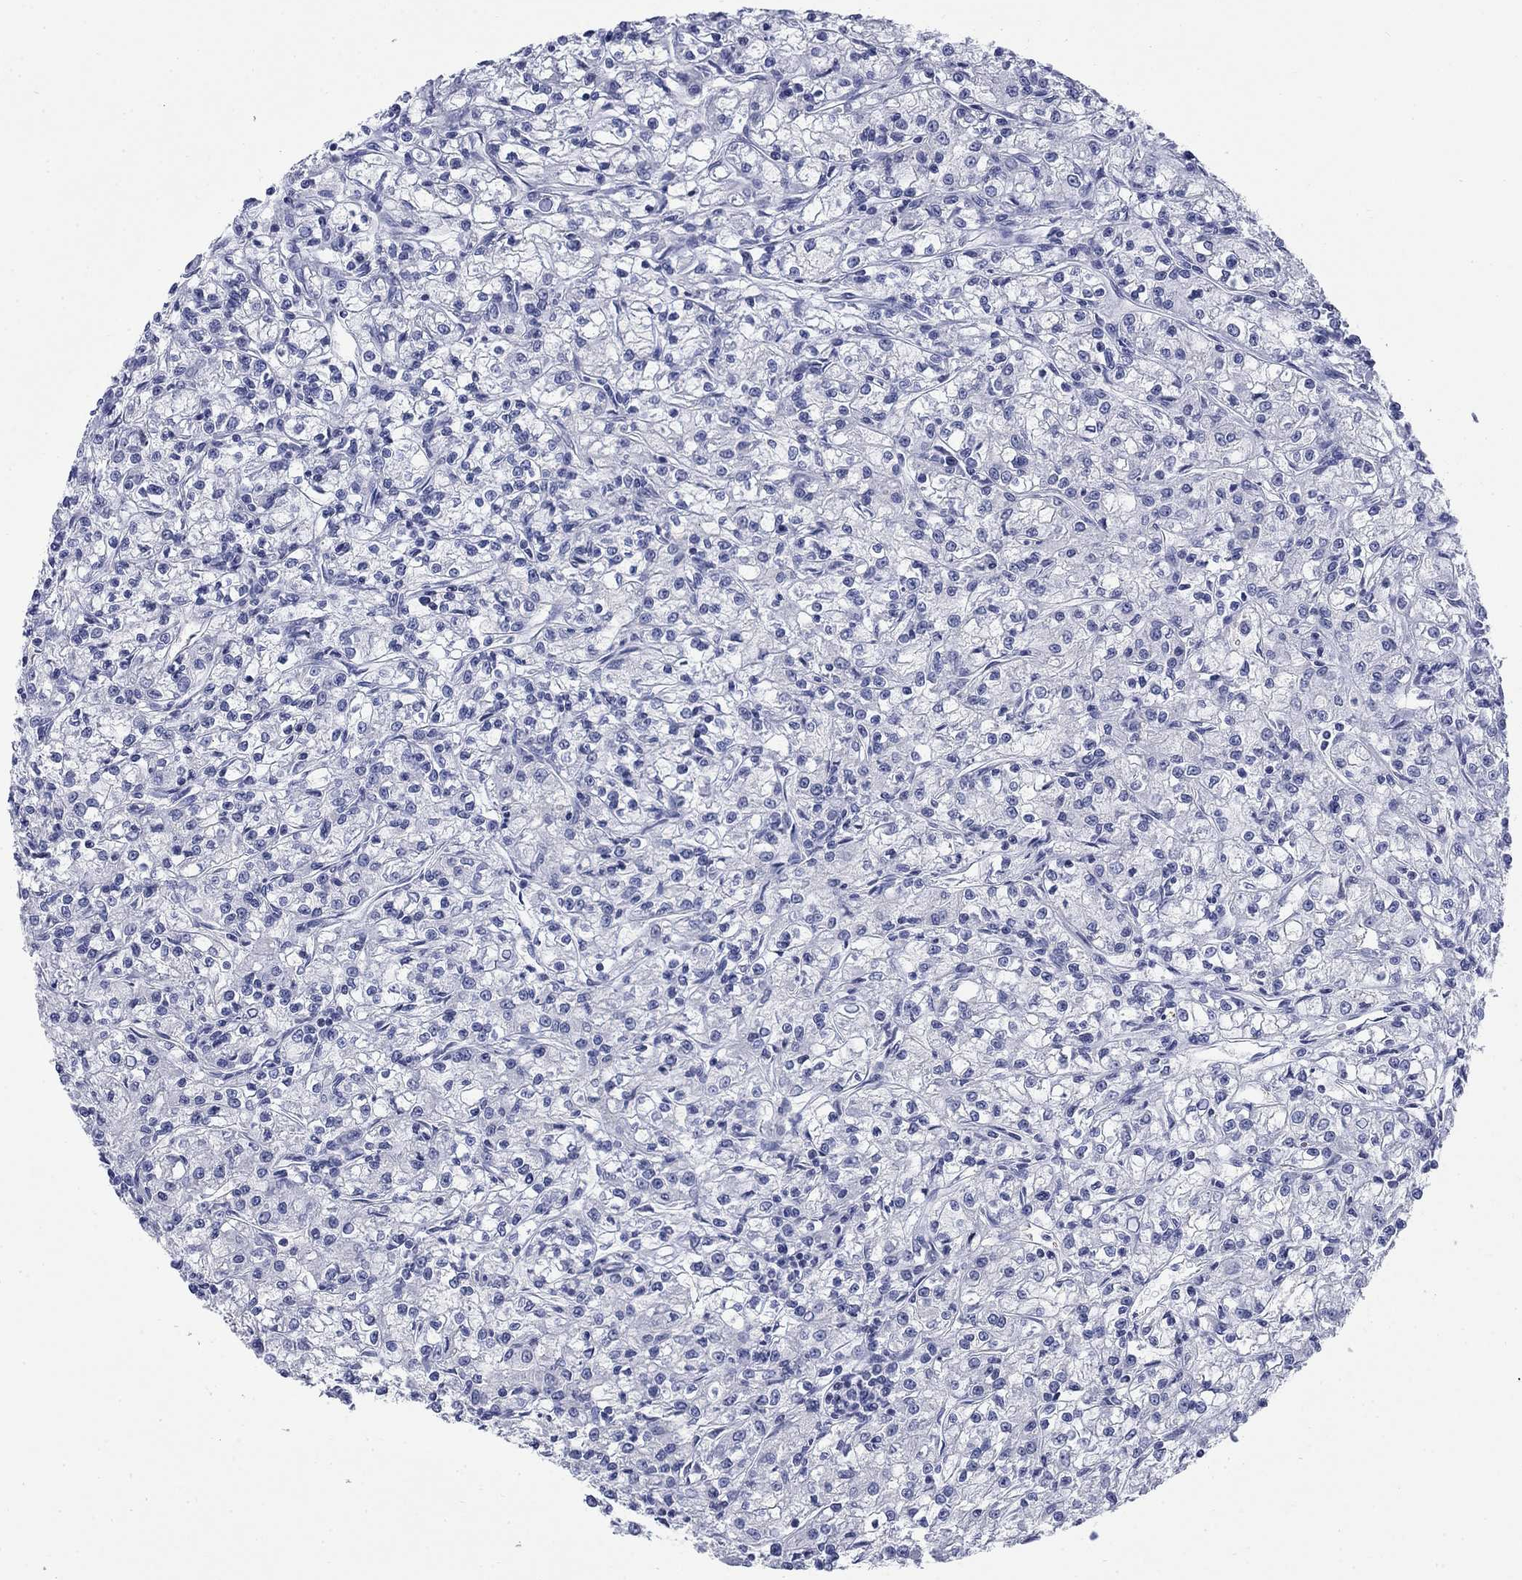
{"staining": {"intensity": "negative", "quantity": "none", "location": "none"}, "tissue": "renal cancer", "cell_type": "Tumor cells", "image_type": "cancer", "snomed": [{"axis": "morphology", "description": "Adenocarcinoma, NOS"}, {"axis": "topography", "description": "Kidney"}], "caption": "This is a micrograph of immunohistochemistry (IHC) staining of renal adenocarcinoma, which shows no staining in tumor cells. (Immunohistochemistry, brightfield microscopy, high magnification).", "gene": "IGF2BP3", "patient": {"sex": "female", "age": 59}}